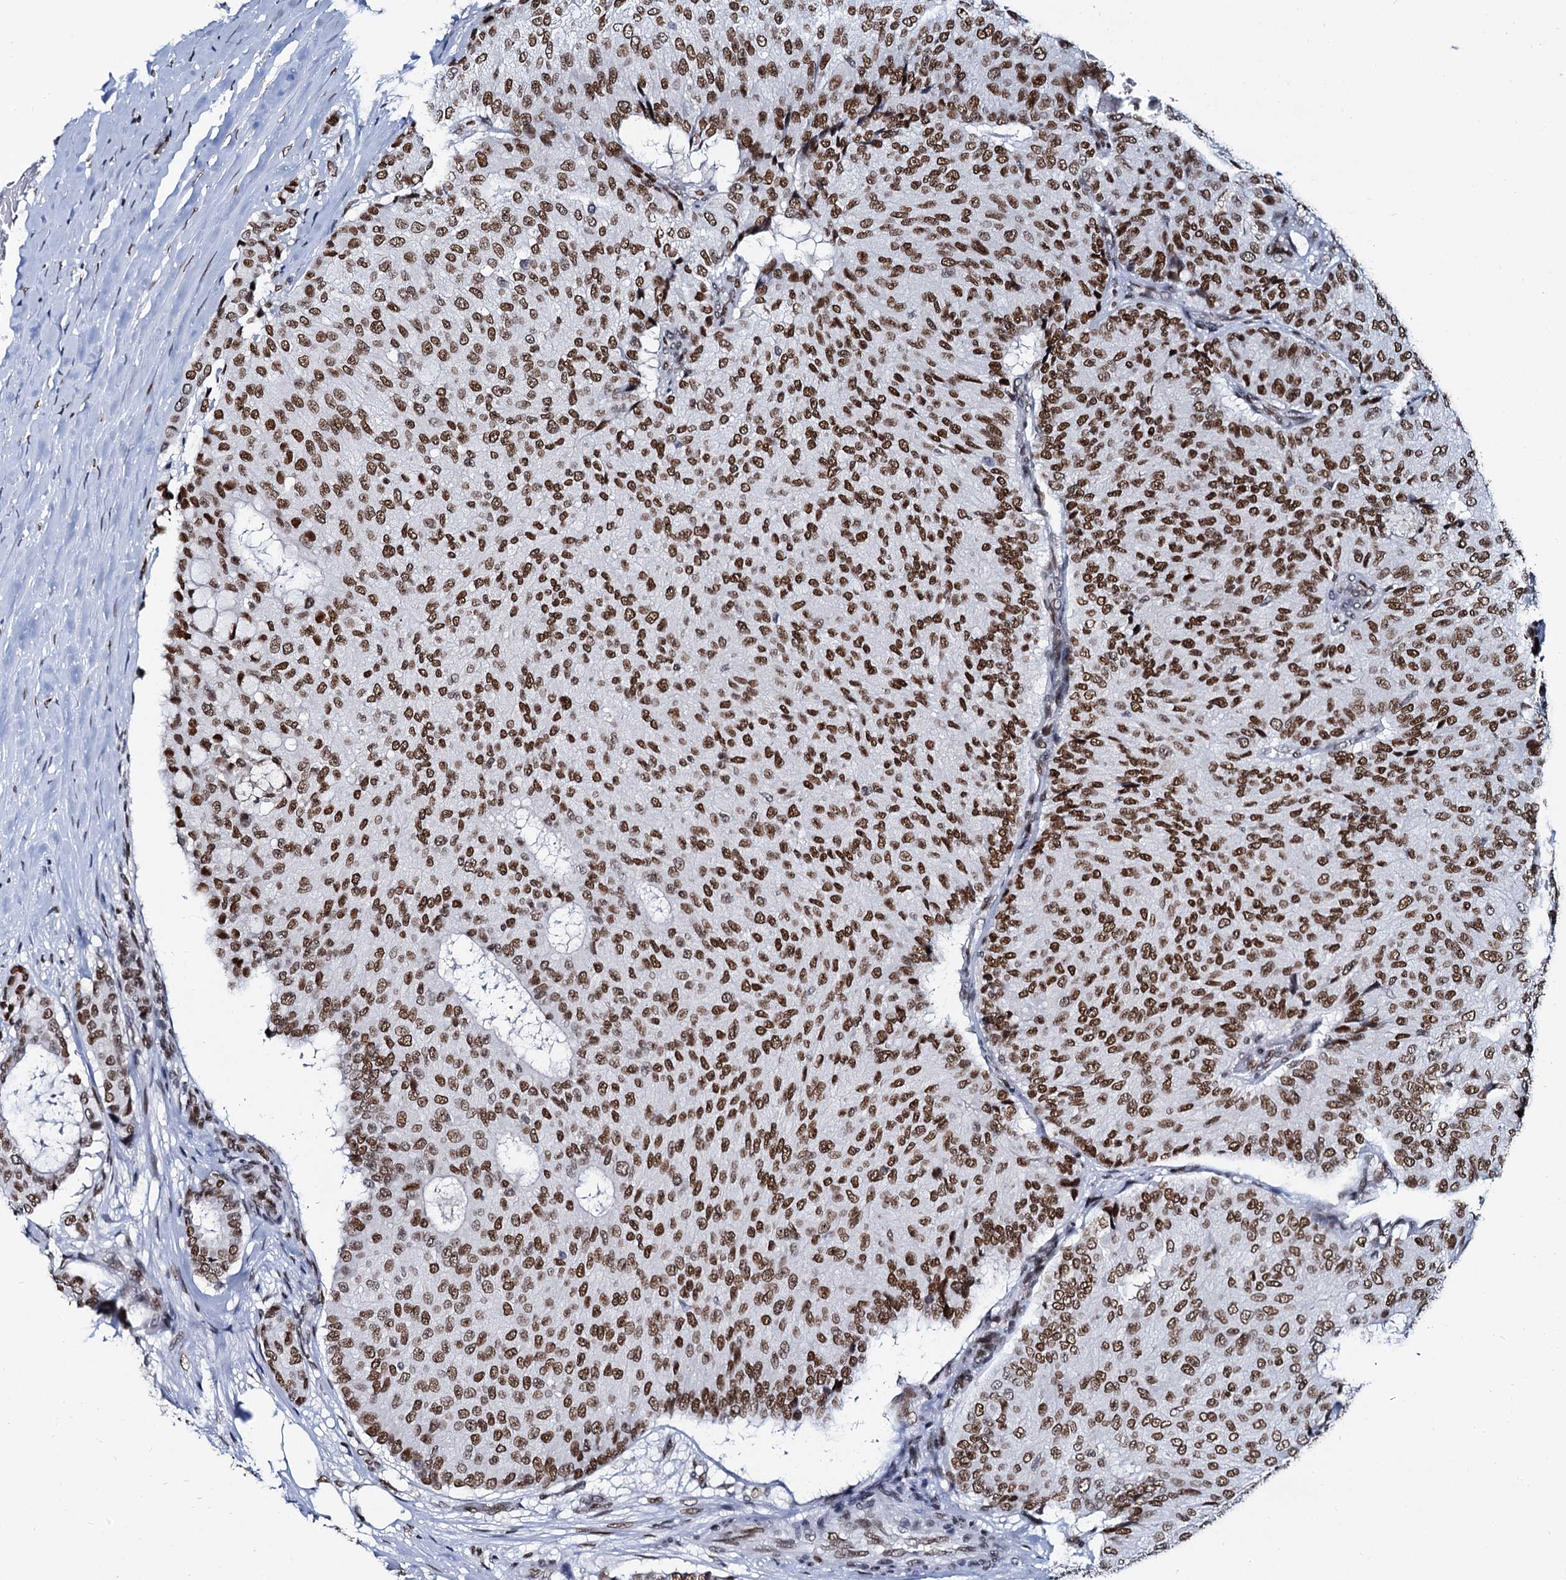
{"staining": {"intensity": "moderate", "quantity": ">75%", "location": "nuclear"}, "tissue": "breast cancer", "cell_type": "Tumor cells", "image_type": "cancer", "snomed": [{"axis": "morphology", "description": "Duct carcinoma"}, {"axis": "topography", "description": "Breast"}], "caption": "Approximately >75% of tumor cells in breast intraductal carcinoma display moderate nuclear protein expression as visualized by brown immunohistochemical staining.", "gene": "CMAS", "patient": {"sex": "female", "age": 75}}